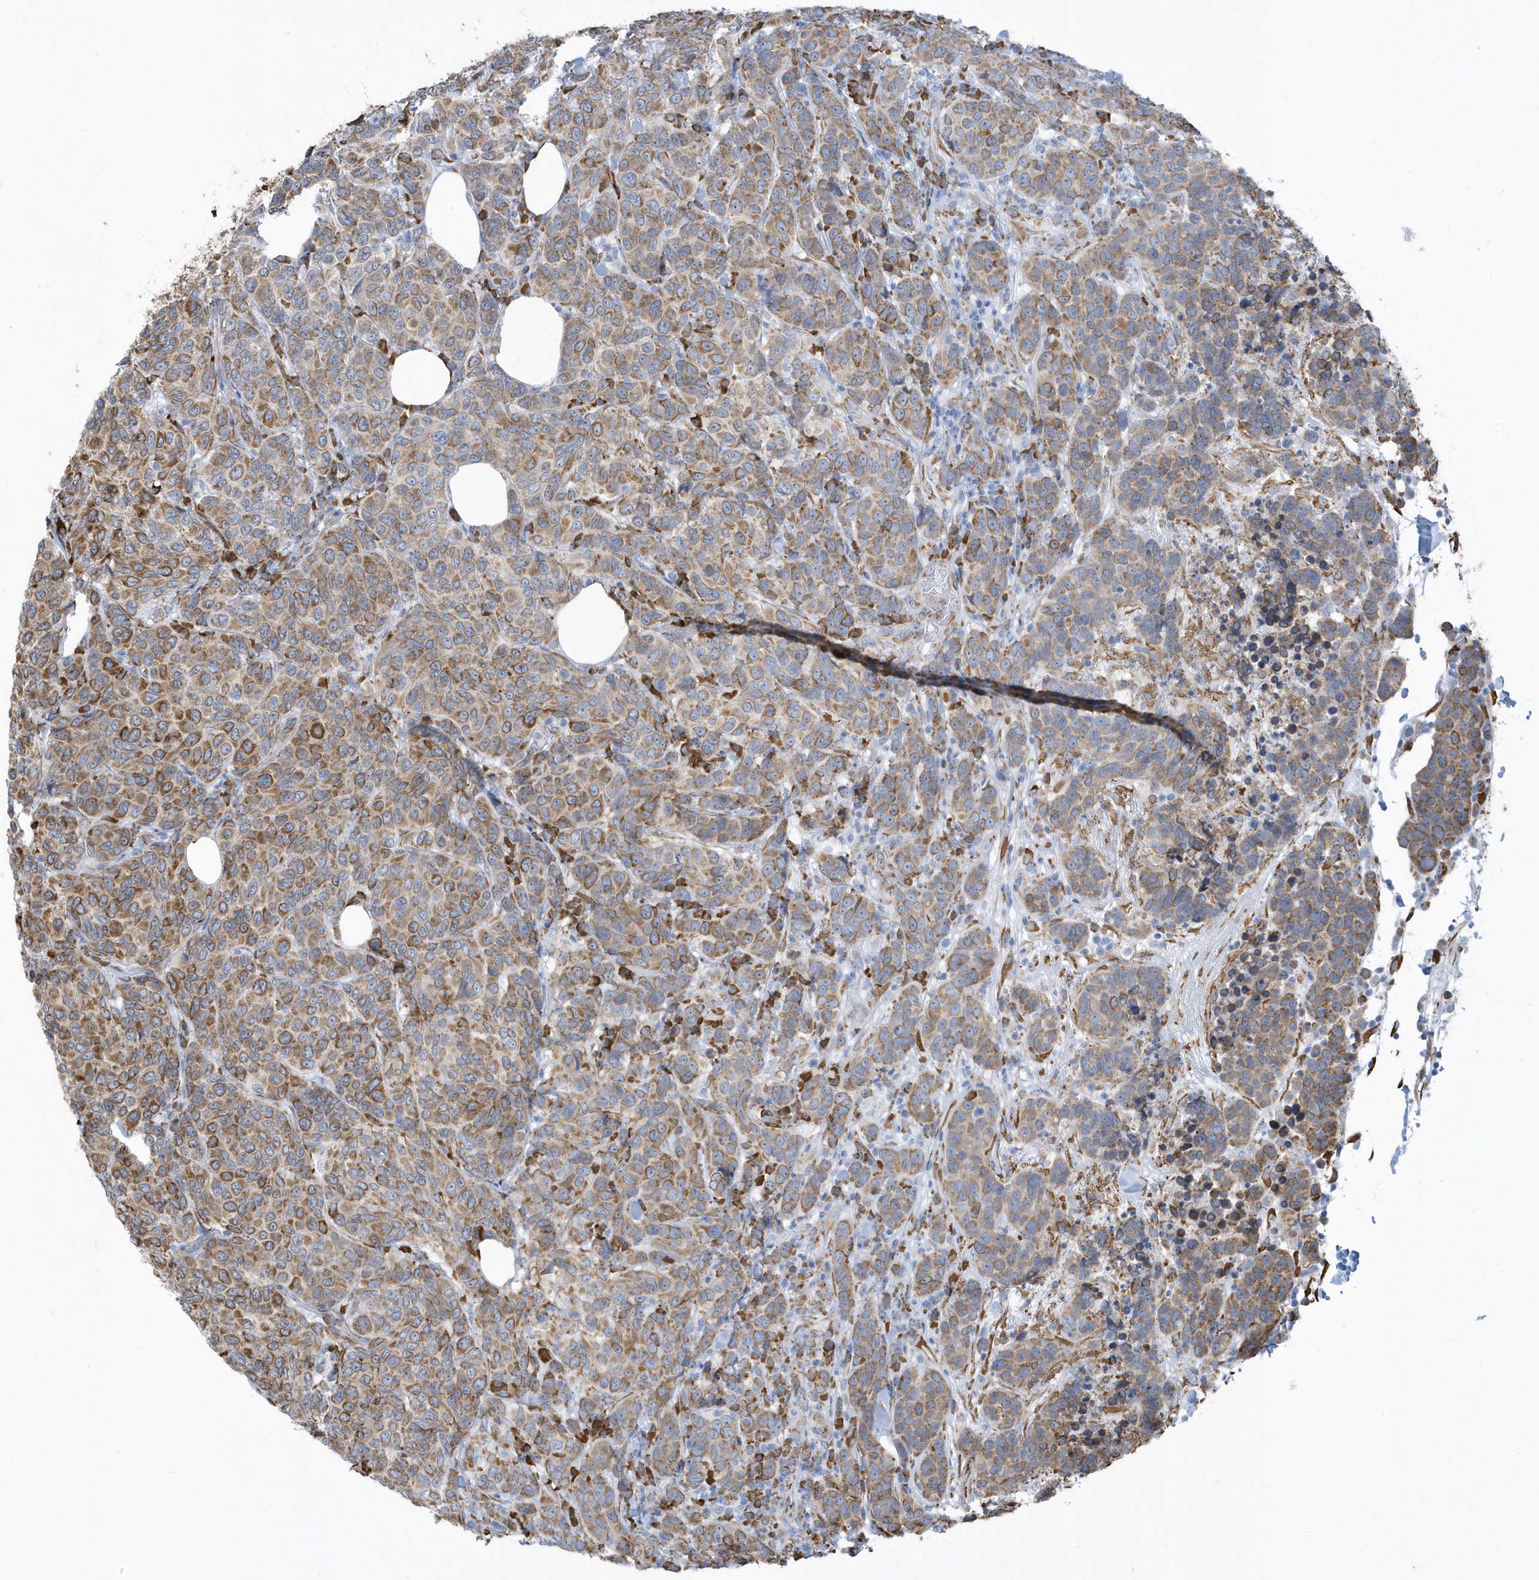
{"staining": {"intensity": "moderate", "quantity": ">75%", "location": "cytoplasmic/membranous"}, "tissue": "breast cancer", "cell_type": "Tumor cells", "image_type": "cancer", "snomed": [{"axis": "morphology", "description": "Duct carcinoma"}, {"axis": "topography", "description": "Breast"}], "caption": "High-power microscopy captured an IHC photomicrograph of invasive ductal carcinoma (breast), revealing moderate cytoplasmic/membranous positivity in approximately >75% of tumor cells.", "gene": "DCAF1", "patient": {"sex": "female", "age": 55}}